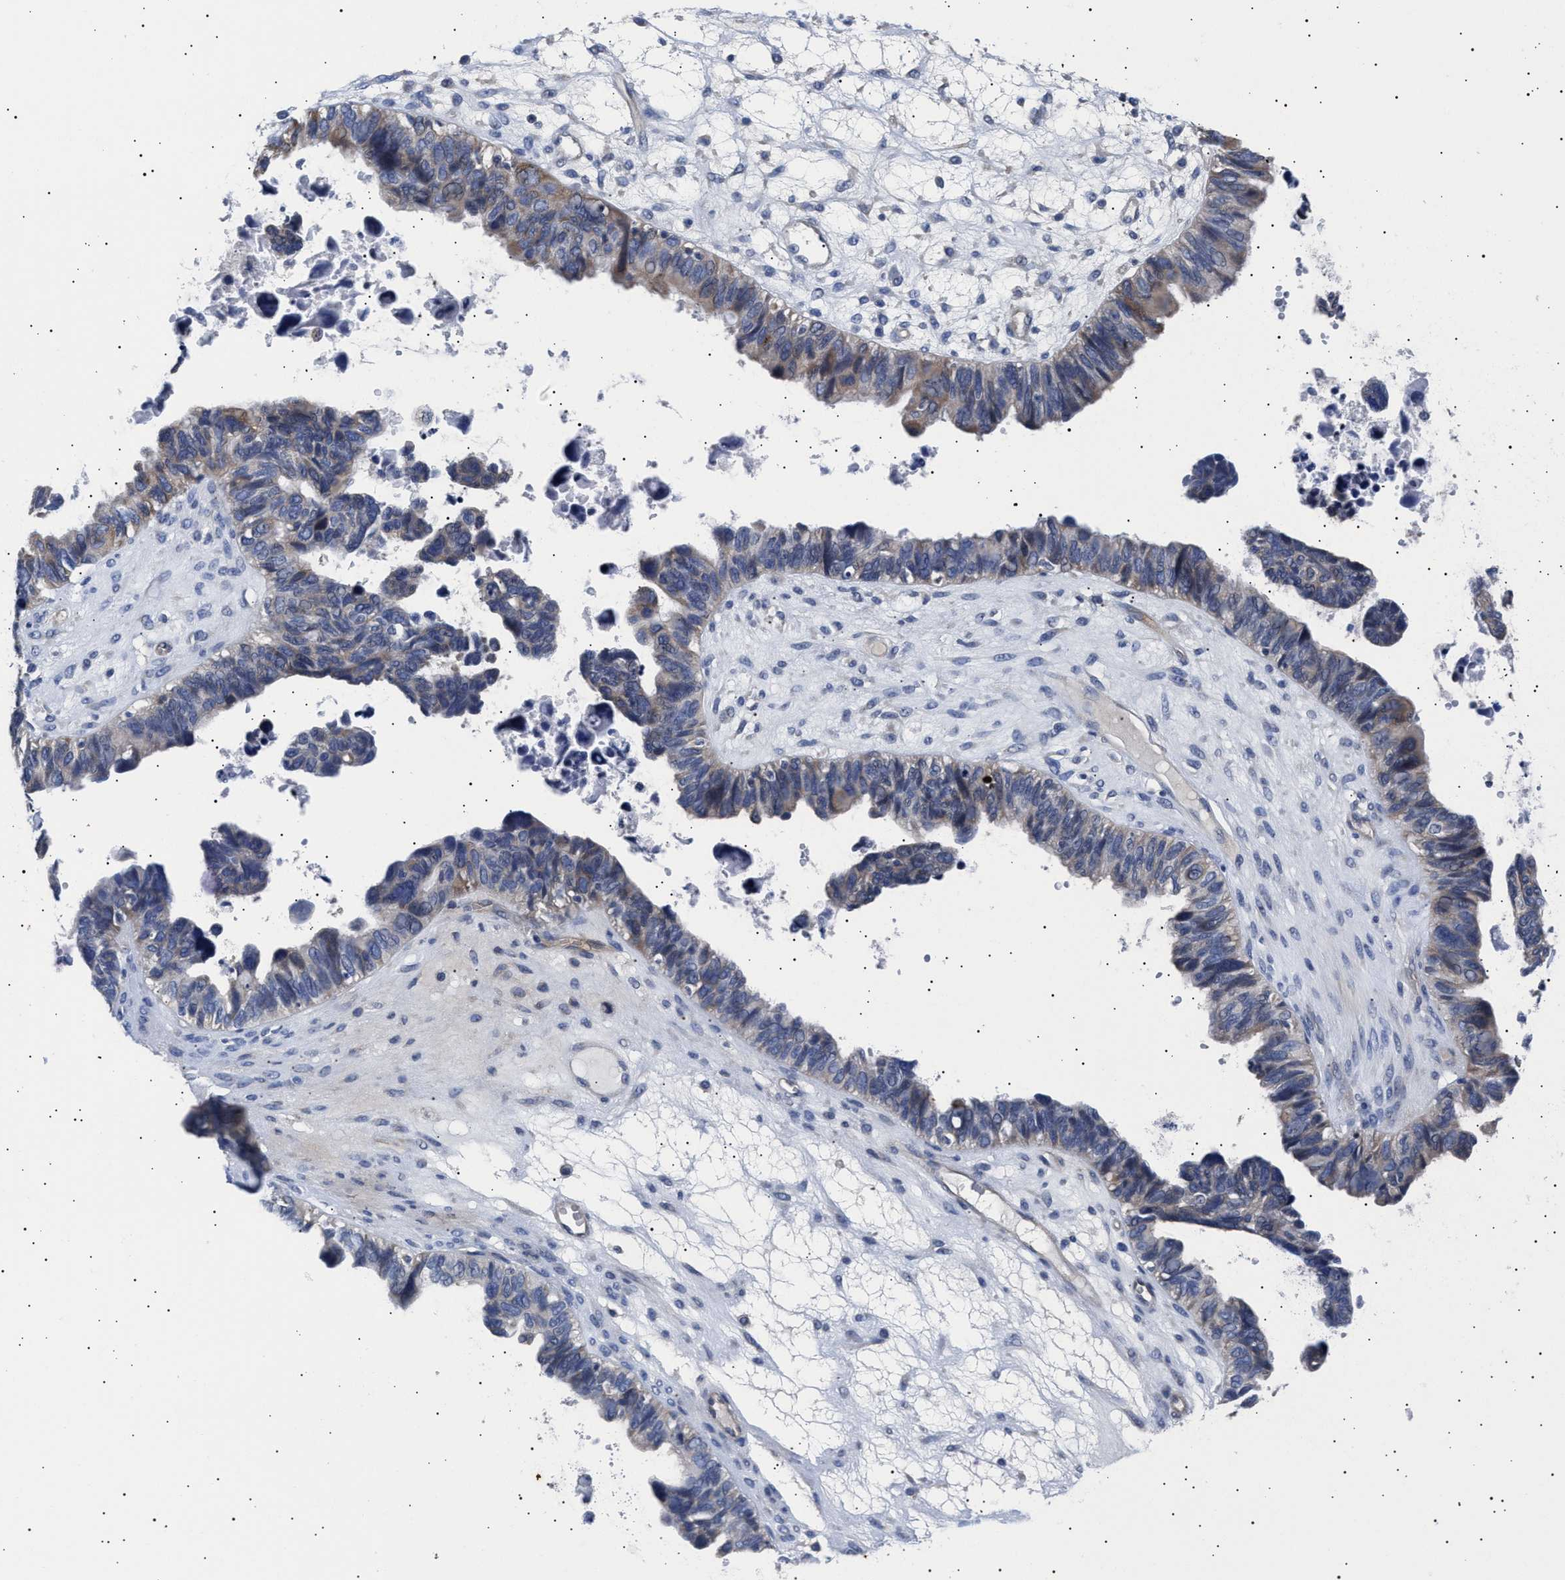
{"staining": {"intensity": "weak", "quantity": "25%-75%", "location": "cytoplasmic/membranous"}, "tissue": "ovarian cancer", "cell_type": "Tumor cells", "image_type": "cancer", "snomed": [{"axis": "morphology", "description": "Cystadenocarcinoma, serous, NOS"}, {"axis": "topography", "description": "Ovary"}], "caption": "This micrograph displays IHC staining of human serous cystadenocarcinoma (ovarian), with low weak cytoplasmic/membranous positivity in about 25%-75% of tumor cells.", "gene": "HEMGN", "patient": {"sex": "female", "age": 79}}